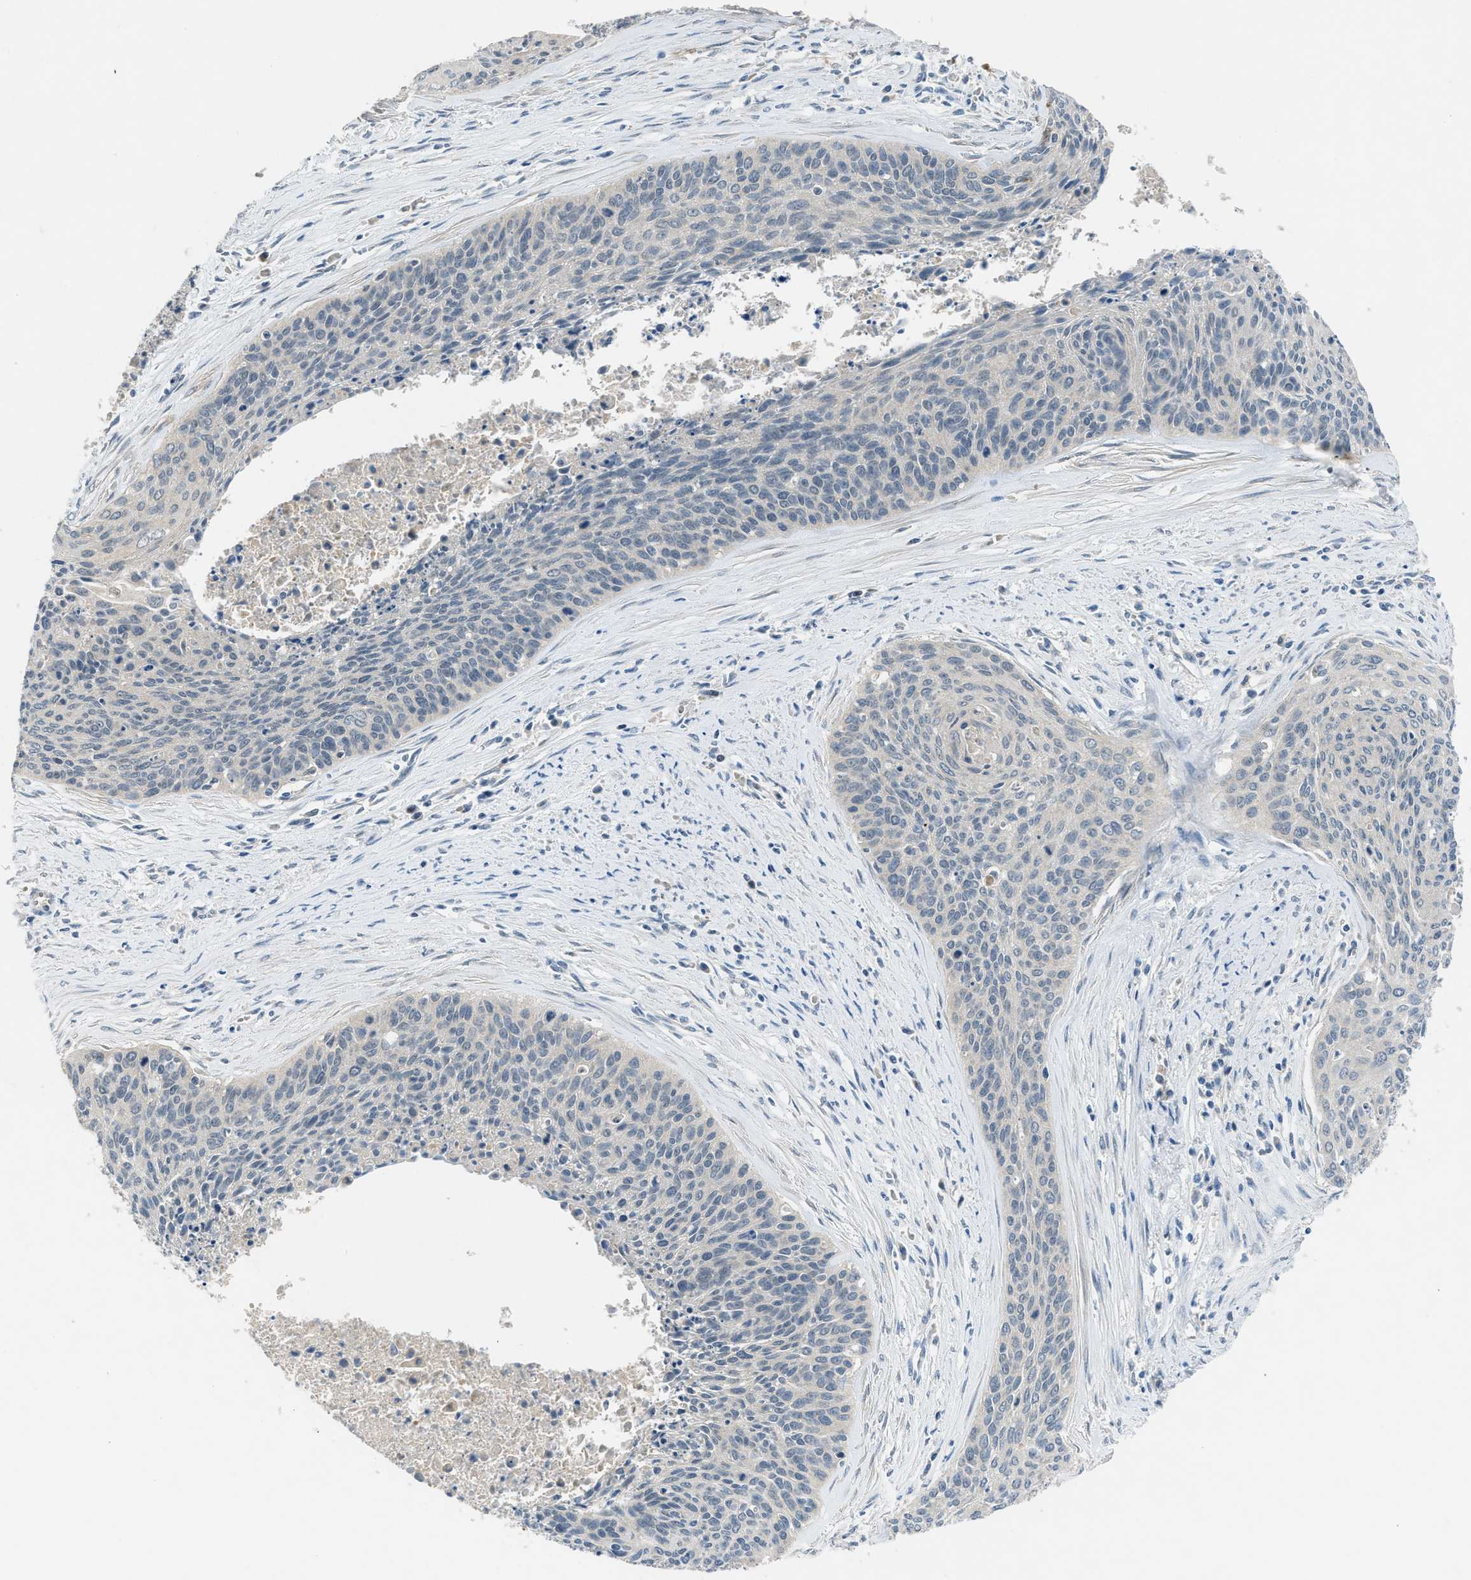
{"staining": {"intensity": "negative", "quantity": "none", "location": "none"}, "tissue": "cervical cancer", "cell_type": "Tumor cells", "image_type": "cancer", "snomed": [{"axis": "morphology", "description": "Squamous cell carcinoma, NOS"}, {"axis": "topography", "description": "Cervix"}], "caption": "The image demonstrates no staining of tumor cells in cervical cancer (squamous cell carcinoma).", "gene": "PDE7A", "patient": {"sex": "female", "age": 55}}